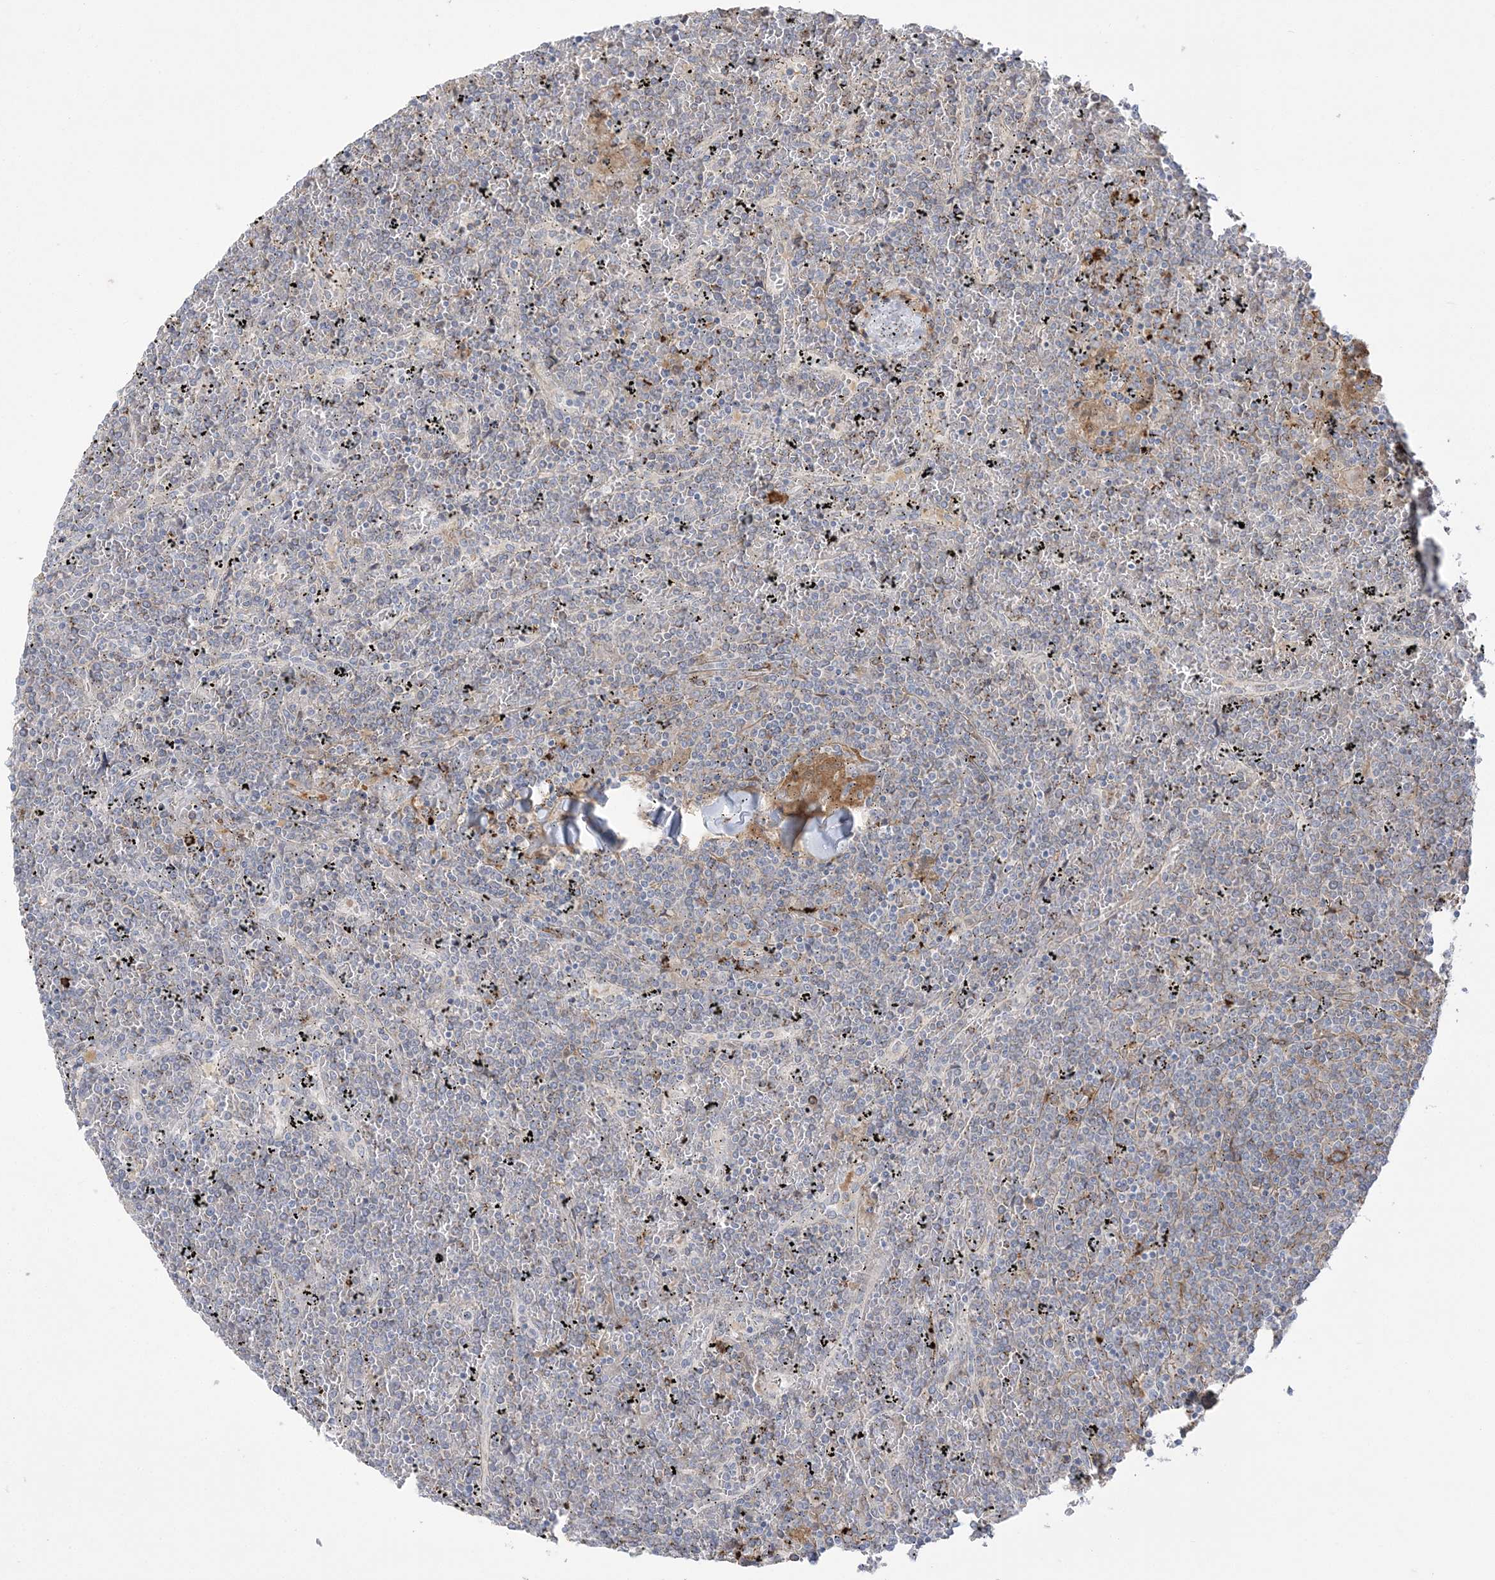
{"staining": {"intensity": "negative", "quantity": "none", "location": "none"}, "tissue": "lymphoma", "cell_type": "Tumor cells", "image_type": "cancer", "snomed": [{"axis": "morphology", "description": "Malignant lymphoma, non-Hodgkin's type, Low grade"}, {"axis": "topography", "description": "Spleen"}], "caption": "Human lymphoma stained for a protein using immunohistochemistry (IHC) shows no staining in tumor cells.", "gene": "HAAO", "patient": {"sex": "female", "age": 19}}